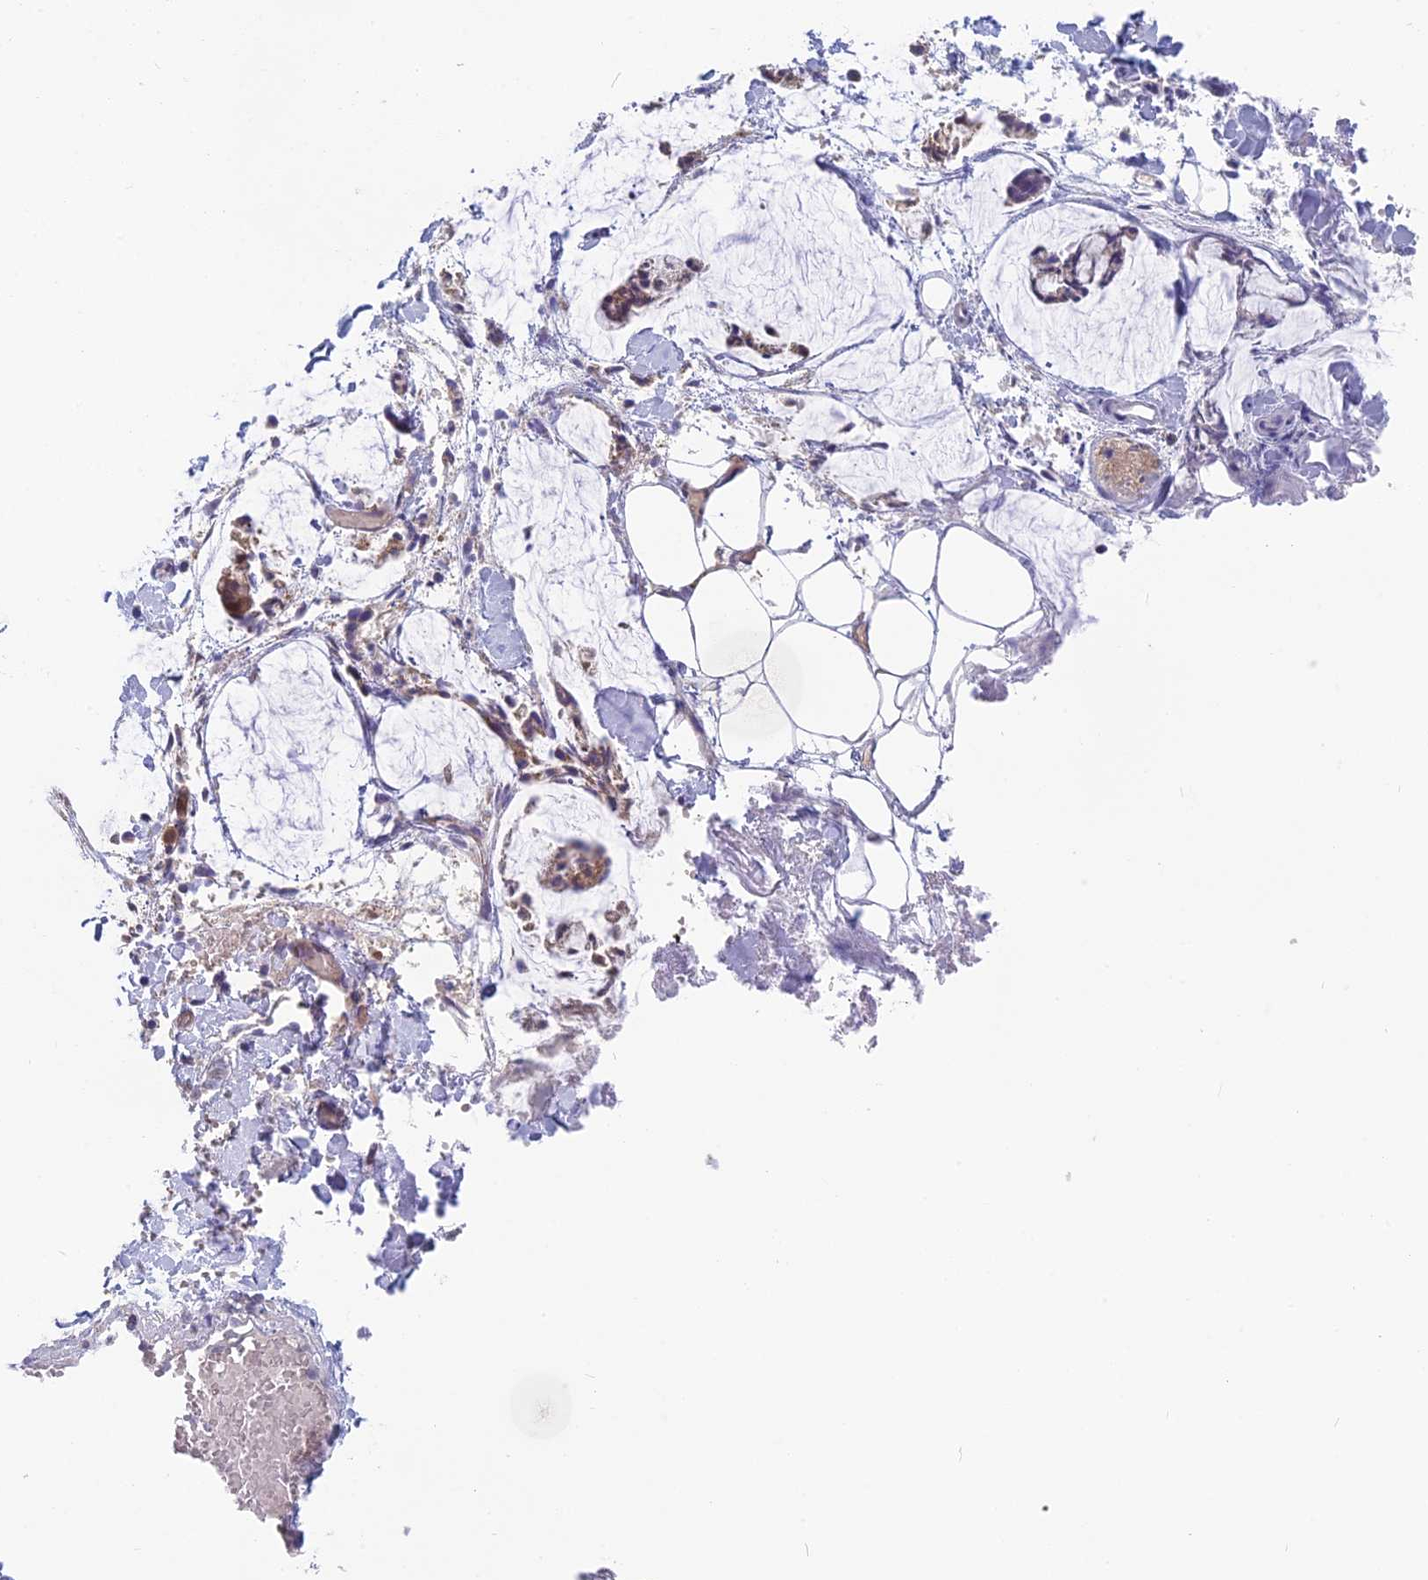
{"staining": {"intensity": "negative", "quantity": "none", "location": "none"}, "tissue": "adipose tissue", "cell_type": "Adipocytes", "image_type": "normal", "snomed": [{"axis": "morphology", "description": "Normal tissue, NOS"}, {"axis": "morphology", "description": "Adenocarcinoma, NOS"}, {"axis": "topography", "description": "Smooth muscle"}, {"axis": "topography", "description": "Colon"}], "caption": "Immunohistochemistry (IHC) of normal human adipose tissue shows no expression in adipocytes. The staining is performed using DAB brown chromogen with nuclei counter-stained in using hematoxylin.", "gene": "MRI1", "patient": {"sex": "male", "age": 14}}